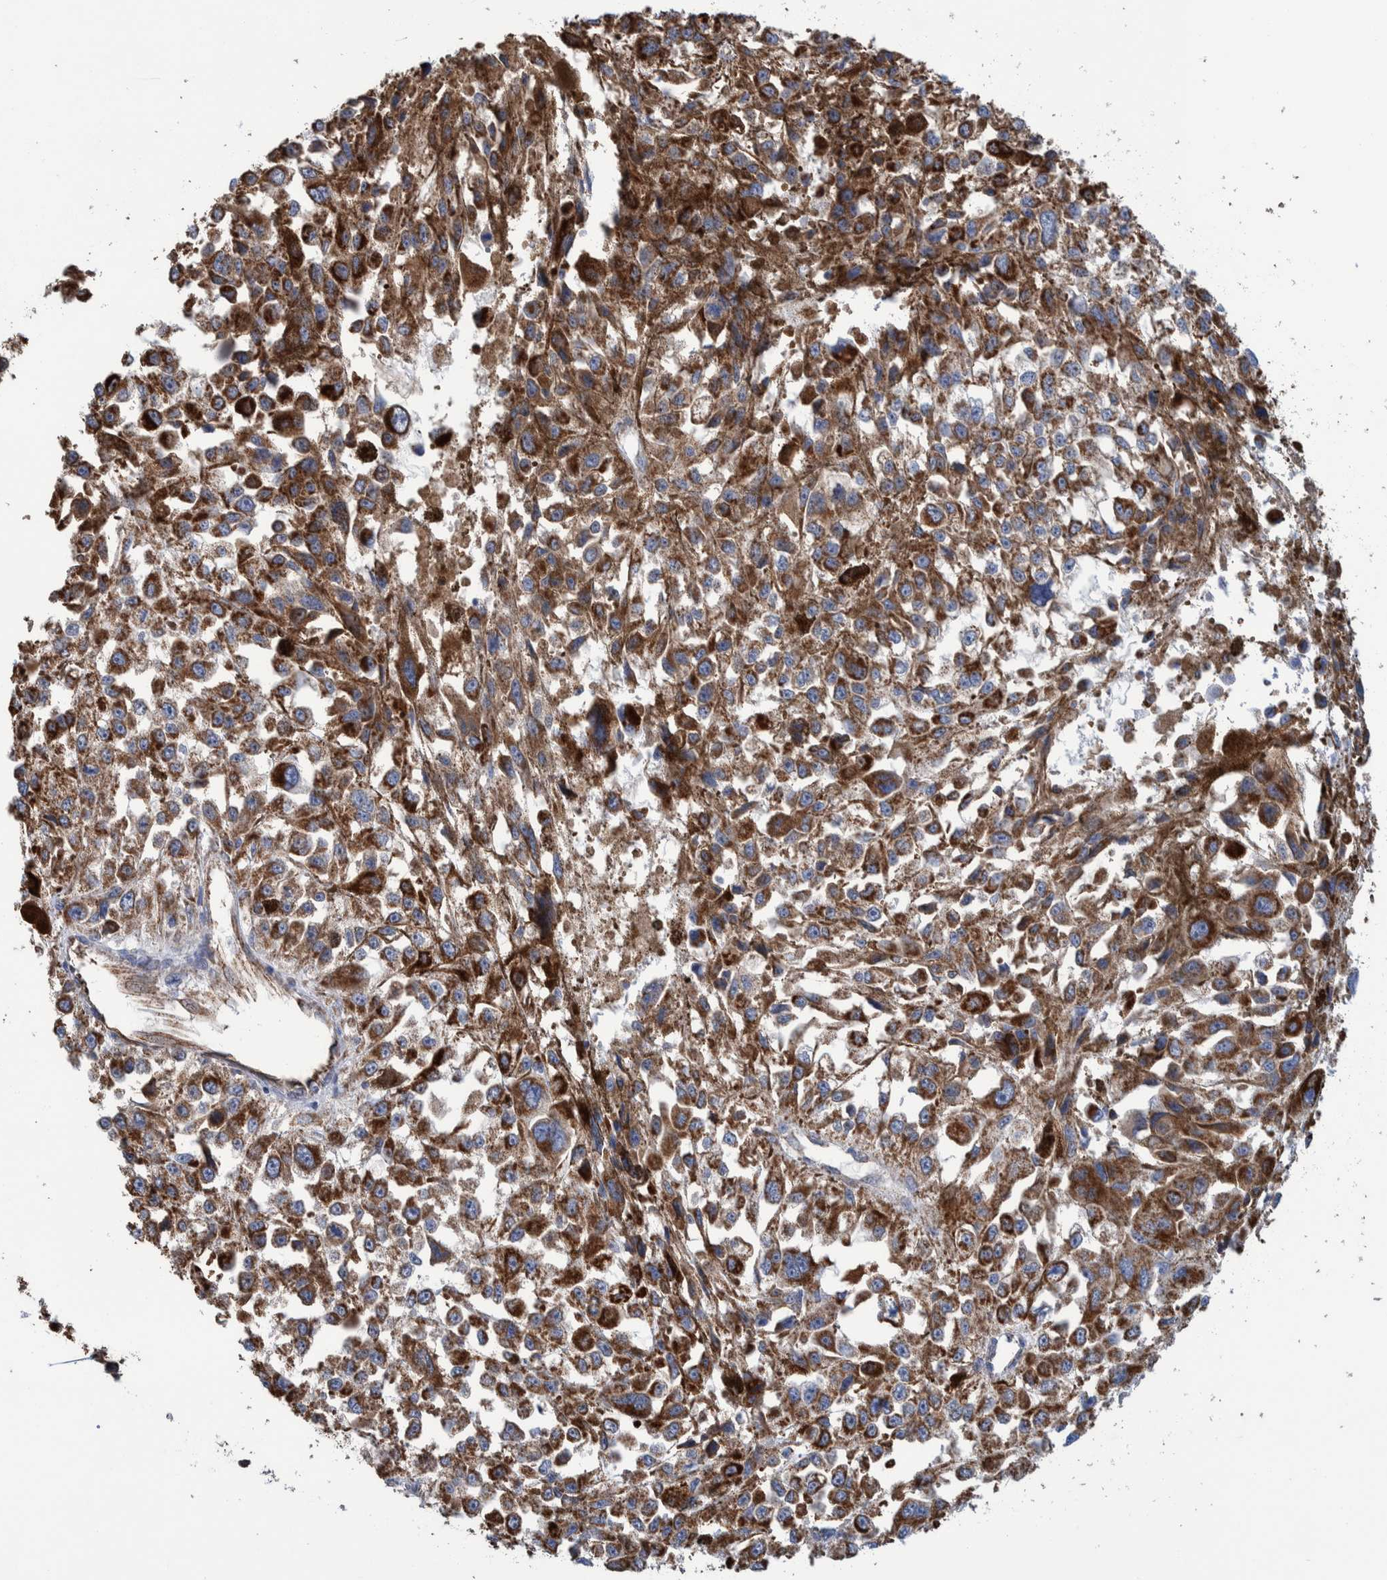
{"staining": {"intensity": "moderate", "quantity": ">75%", "location": "cytoplasmic/membranous"}, "tissue": "melanoma", "cell_type": "Tumor cells", "image_type": "cancer", "snomed": [{"axis": "morphology", "description": "Malignant melanoma, Metastatic site"}, {"axis": "topography", "description": "Lymph node"}], "caption": "This micrograph shows IHC staining of human melanoma, with medium moderate cytoplasmic/membranous expression in approximately >75% of tumor cells.", "gene": "DECR1", "patient": {"sex": "male", "age": 59}}